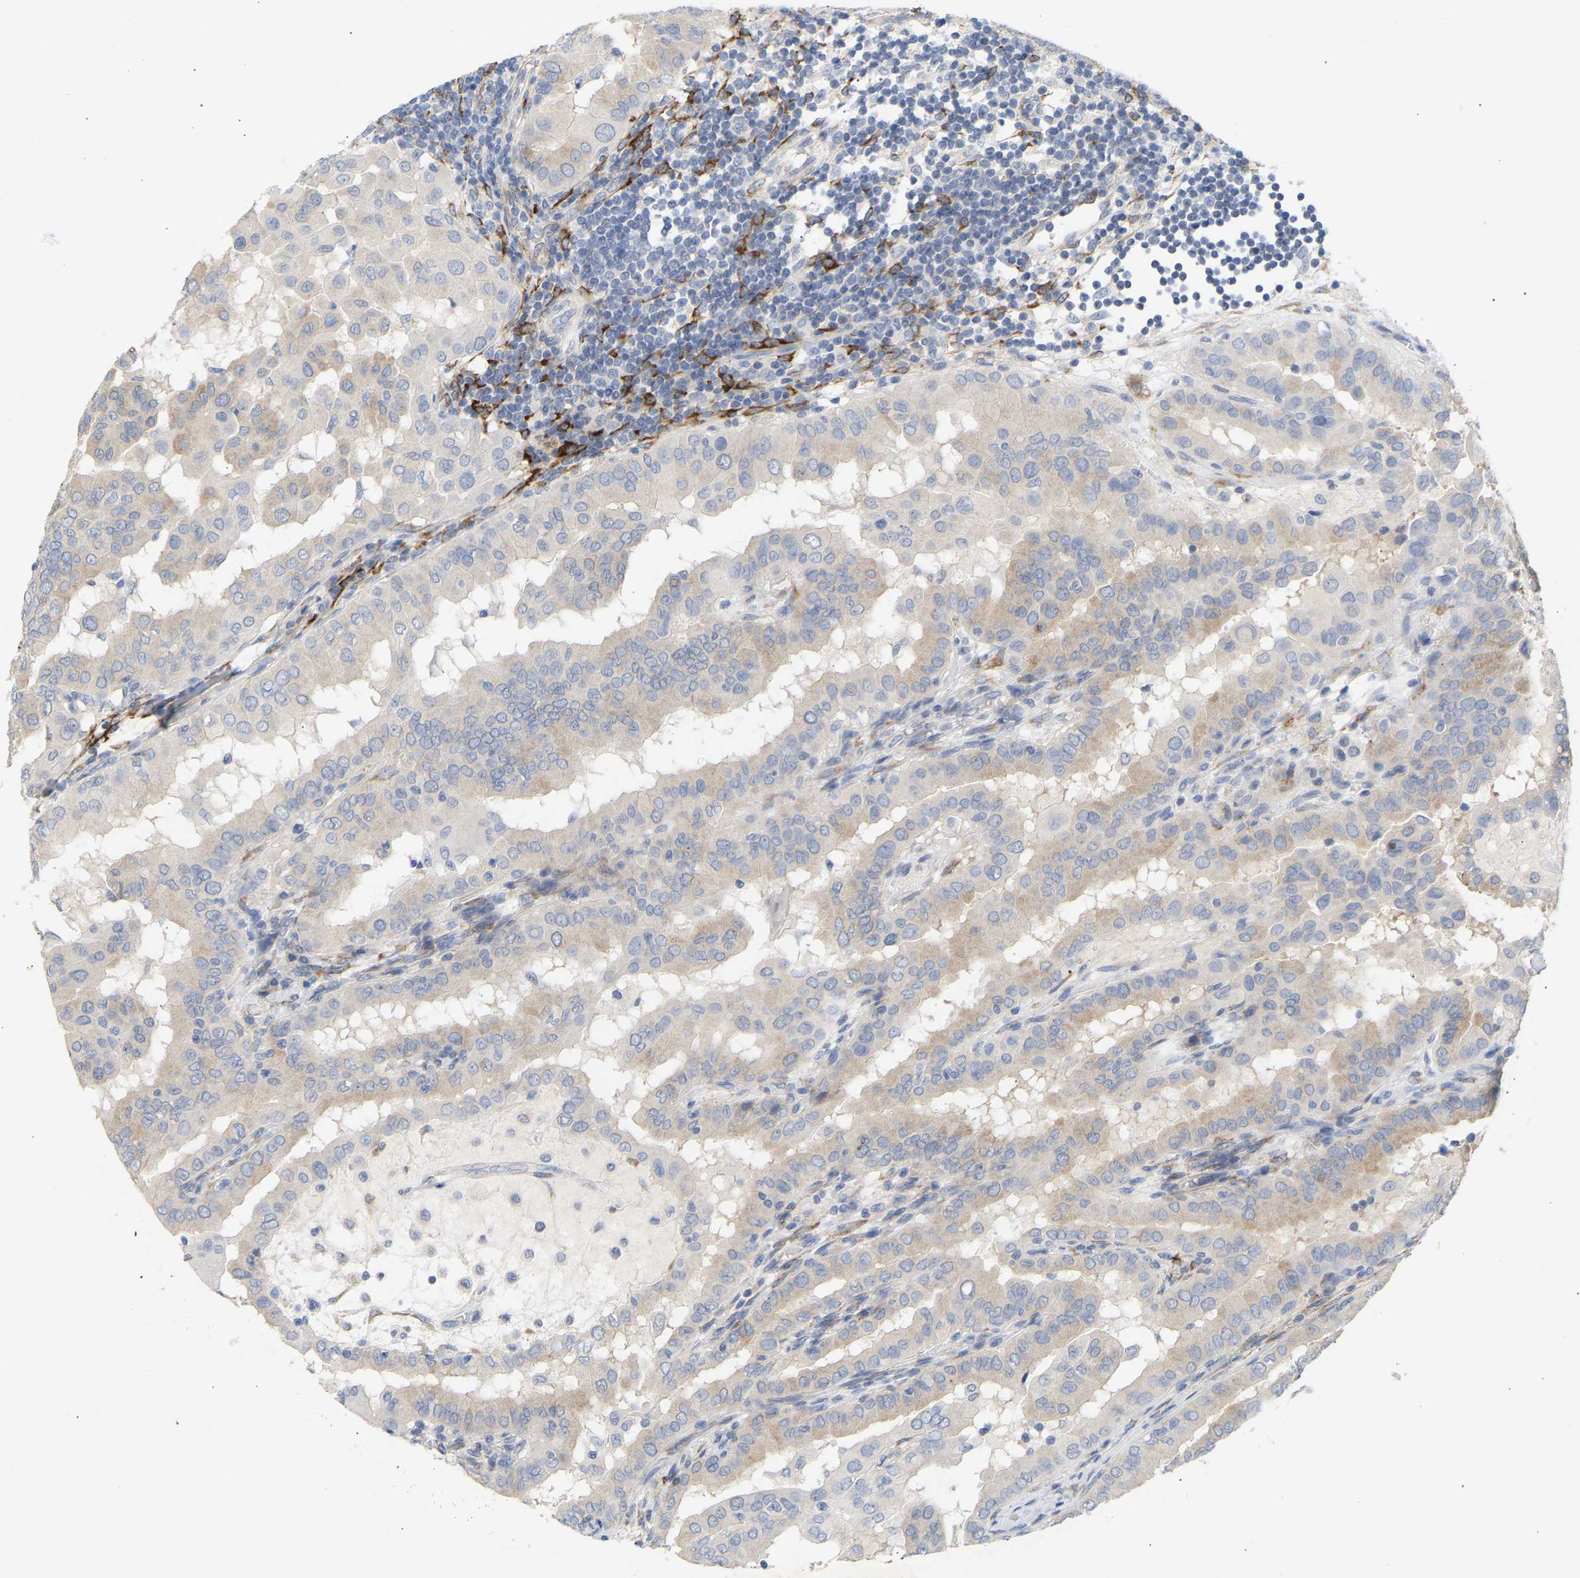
{"staining": {"intensity": "moderate", "quantity": "25%-75%", "location": "cytoplasmic/membranous"}, "tissue": "thyroid cancer", "cell_type": "Tumor cells", "image_type": "cancer", "snomed": [{"axis": "morphology", "description": "Papillary adenocarcinoma, NOS"}, {"axis": "topography", "description": "Thyroid gland"}], "caption": "Immunohistochemistry image of papillary adenocarcinoma (thyroid) stained for a protein (brown), which shows medium levels of moderate cytoplasmic/membranous positivity in approximately 25%-75% of tumor cells.", "gene": "SELENOM", "patient": {"sex": "male", "age": 33}}